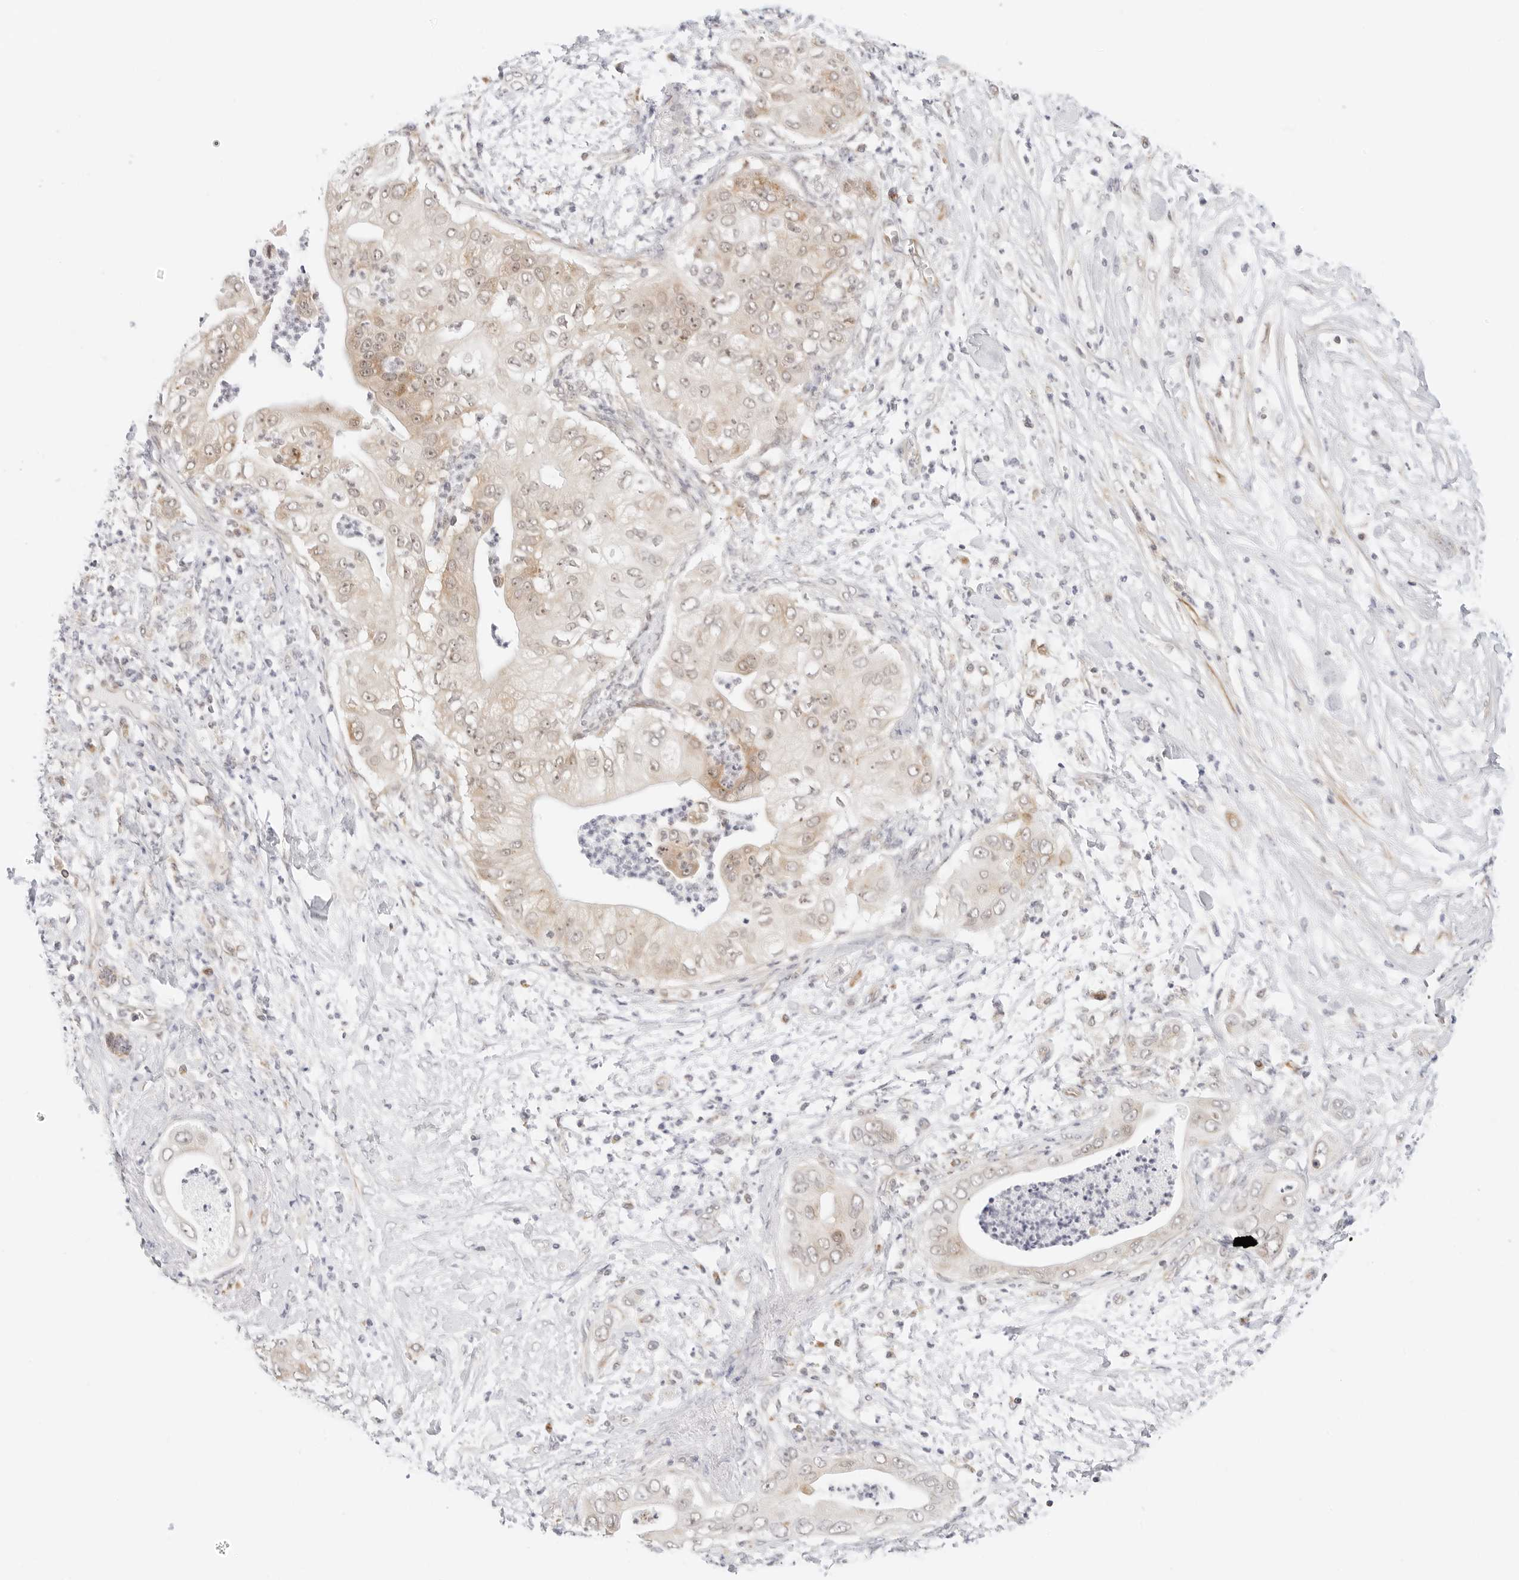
{"staining": {"intensity": "weak", "quantity": "25%-75%", "location": "cytoplasmic/membranous,nuclear"}, "tissue": "pancreatic cancer", "cell_type": "Tumor cells", "image_type": "cancer", "snomed": [{"axis": "morphology", "description": "Adenocarcinoma, NOS"}, {"axis": "topography", "description": "Pancreas"}], "caption": "Pancreatic cancer (adenocarcinoma) stained with DAB immunohistochemistry reveals low levels of weak cytoplasmic/membranous and nuclear expression in approximately 25%-75% of tumor cells. Using DAB (3,3'-diaminobenzidine) (brown) and hematoxylin (blue) stains, captured at high magnification using brightfield microscopy.", "gene": "GORAB", "patient": {"sex": "female", "age": 78}}